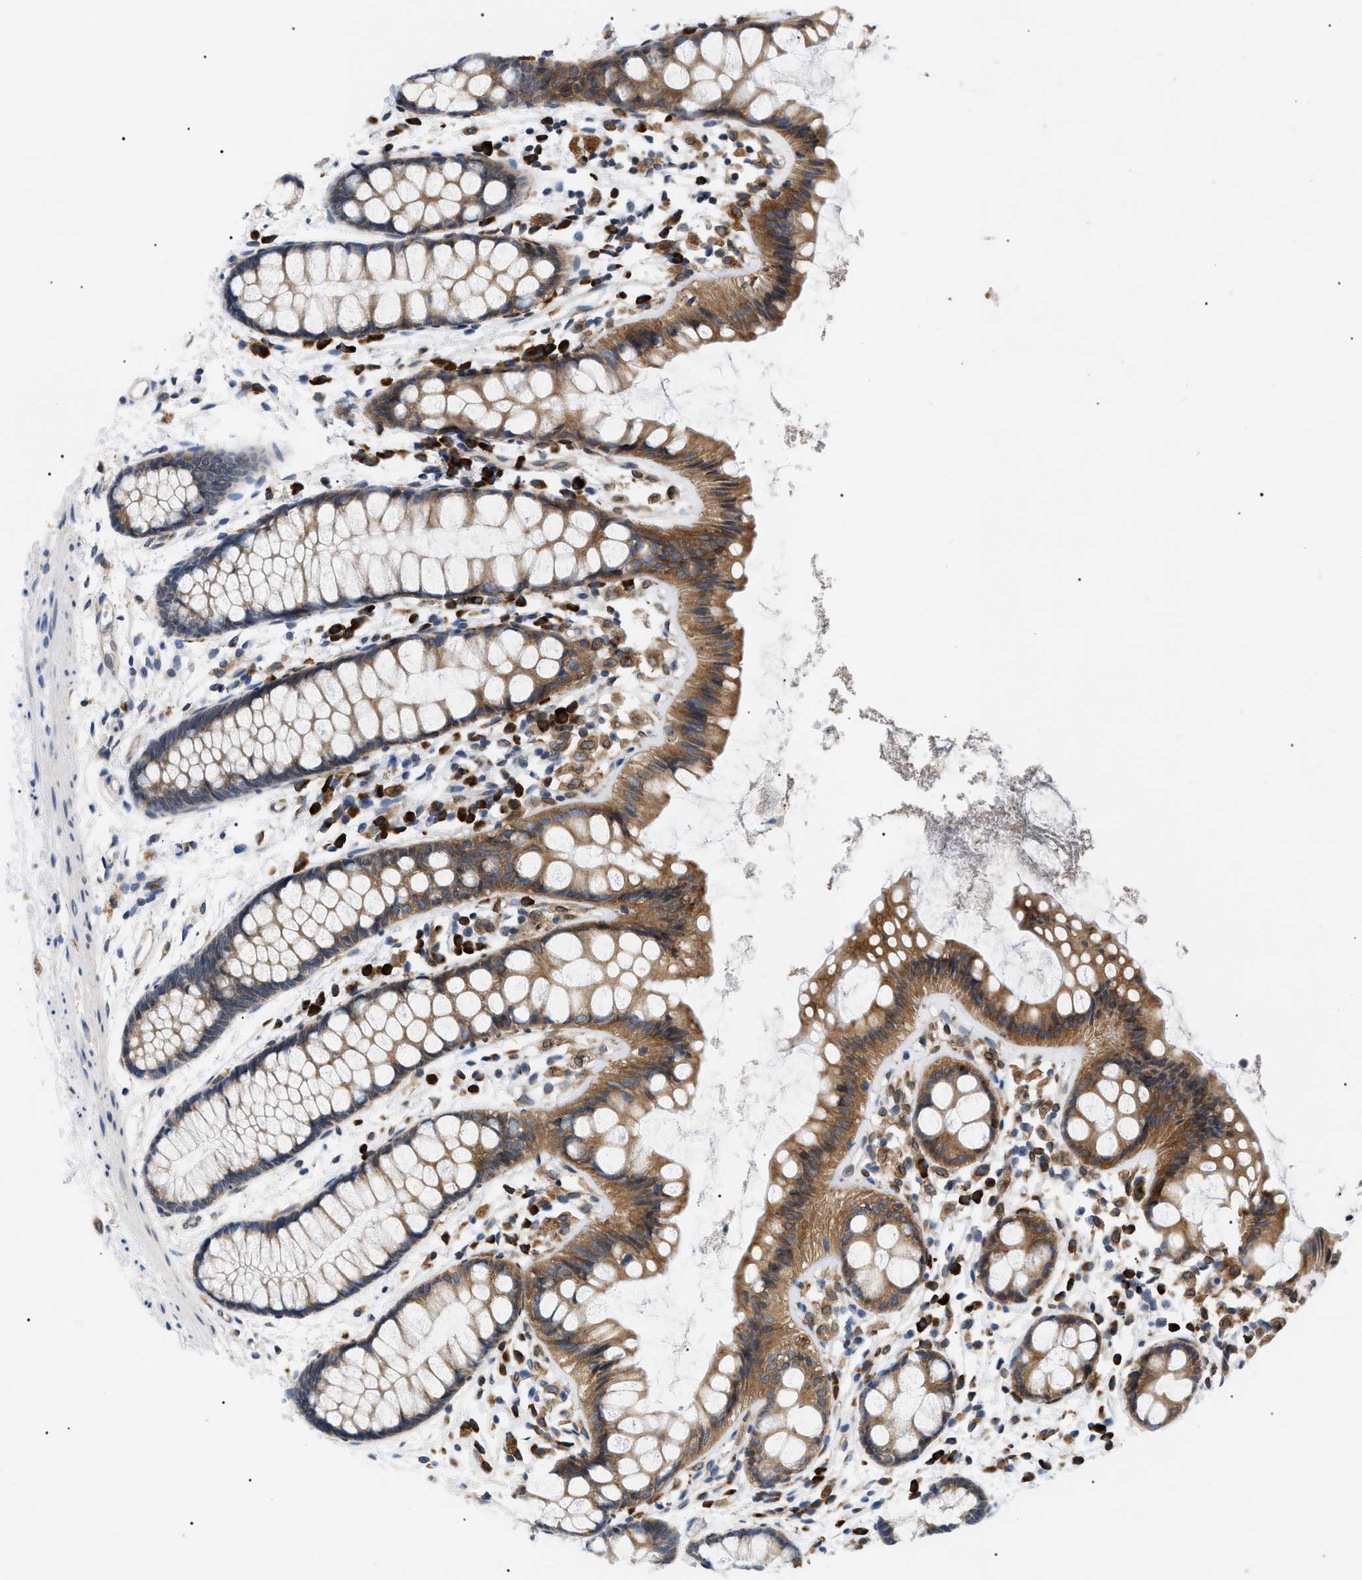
{"staining": {"intensity": "moderate", "quantity": ">75%", "location": "cytoplasmic/membranous"}, "tissue": "rectum", "cell_type": "Glandular cells", "image_type": "normal", "snomed": [{"axis": "morphology", "description": "Normal tissue, NOS"}, {"axis": "topography", "description": "Rectum"}], "caption": "IHC (DAB (3,3'-diaminobenzidine)) staining of benign human rectum shows moderate cytoplasmic/membranous protein staining in approximately >75% of glandular cells.", "gene": "DERL1", "patient": {"sex": "female", "age": 66}}